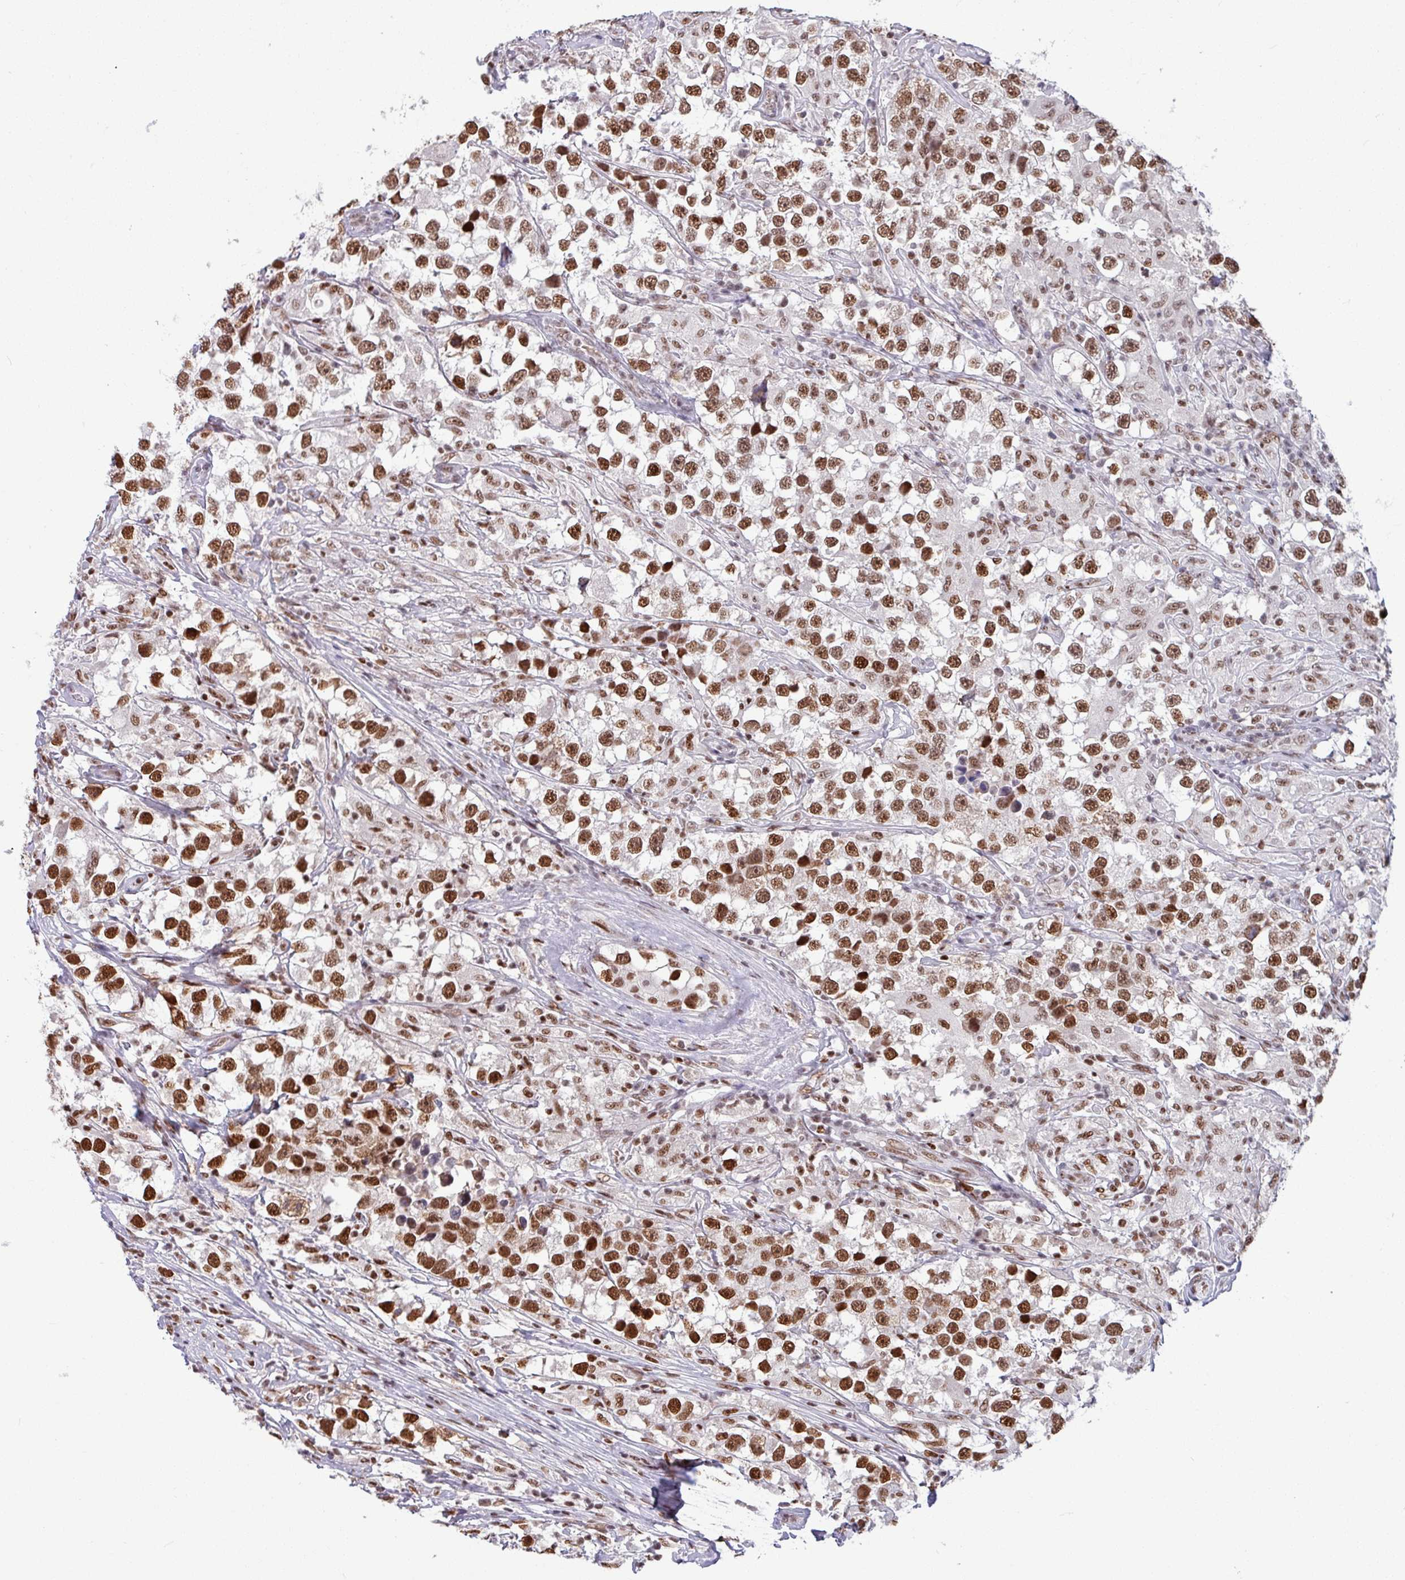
{"staining": {"intensity": "strong", "quantity": ">75%", "location": "nuclear"}, "tissue": "testis cancer", "cell_type": "Tumor cells", "image_type": "cancer", "snomed": [{"axis": "morphology", "description": "Seminoma, NOS"}, {"axis": "topography", "description": "Testis"}], "caption": "Immunohistochemistry image of human testis cancer stained for a protein (brown), which shows high levels of strong nuclear positivity in approximately >75% of tumor cells.", "gene": "TDG", "patient": {"sex": "male", "age": 46}}